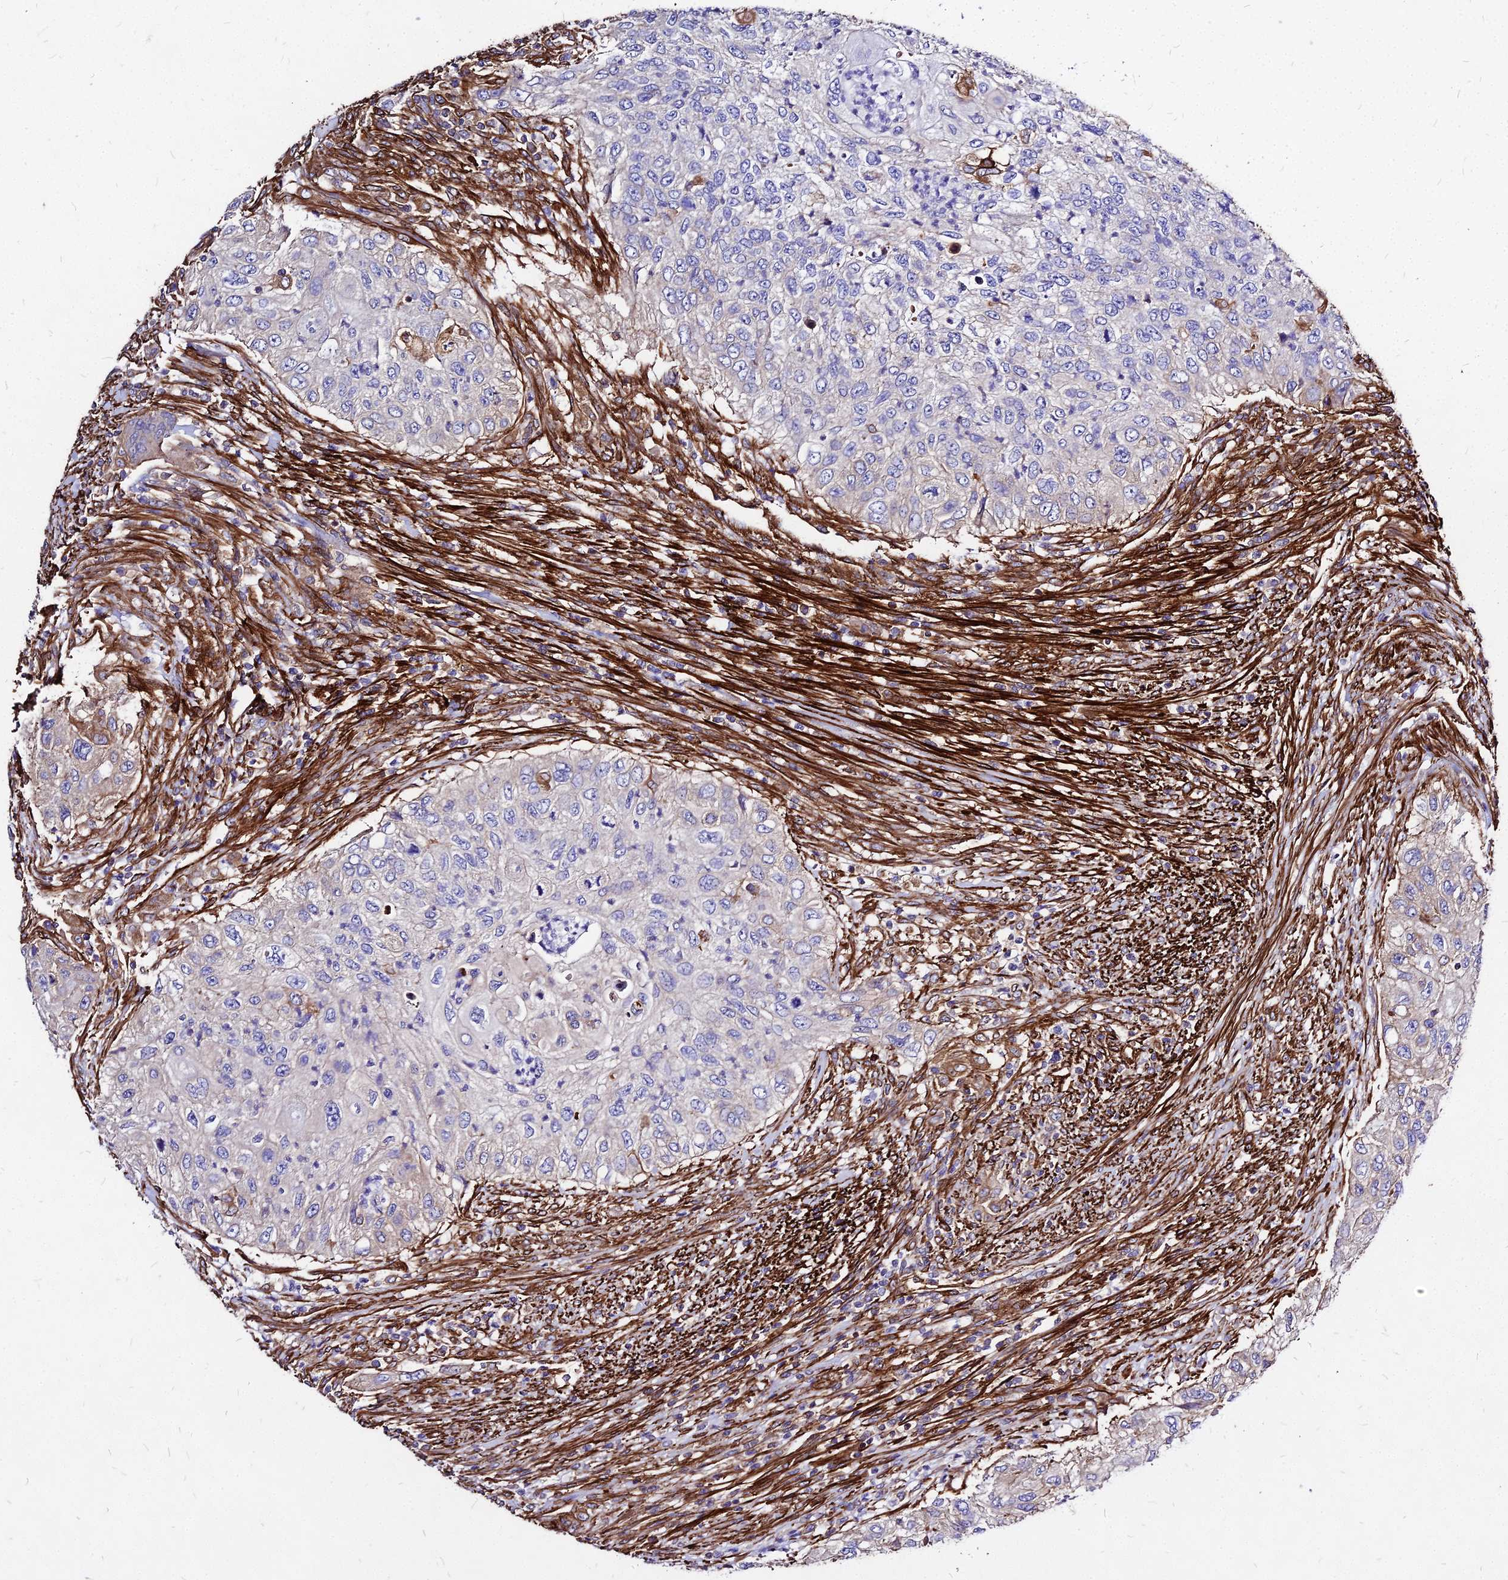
{"staining": {"intensity": "weak", "quantity": "<25%", "location": "cytoplasmic/membranous"}, "tissue": "urothelial cancer", "cell_type": "Tumor cells", "image_type": "cancer", "snomed": [{"axis": "morphology", "description": "Urothelial carcinoma, High grade"}, {"axis": "topography", "description": "Urinary bladder"}], "caption": "High magnification brightfield microscopy of high-grade urothelial carcinoma stained with DAB (brown) and counterstained with hematoxylin (blue): tumor cells show no significant expression.", "gene": "EFCC1", "patient": {"sex": "female", "age": 60}}